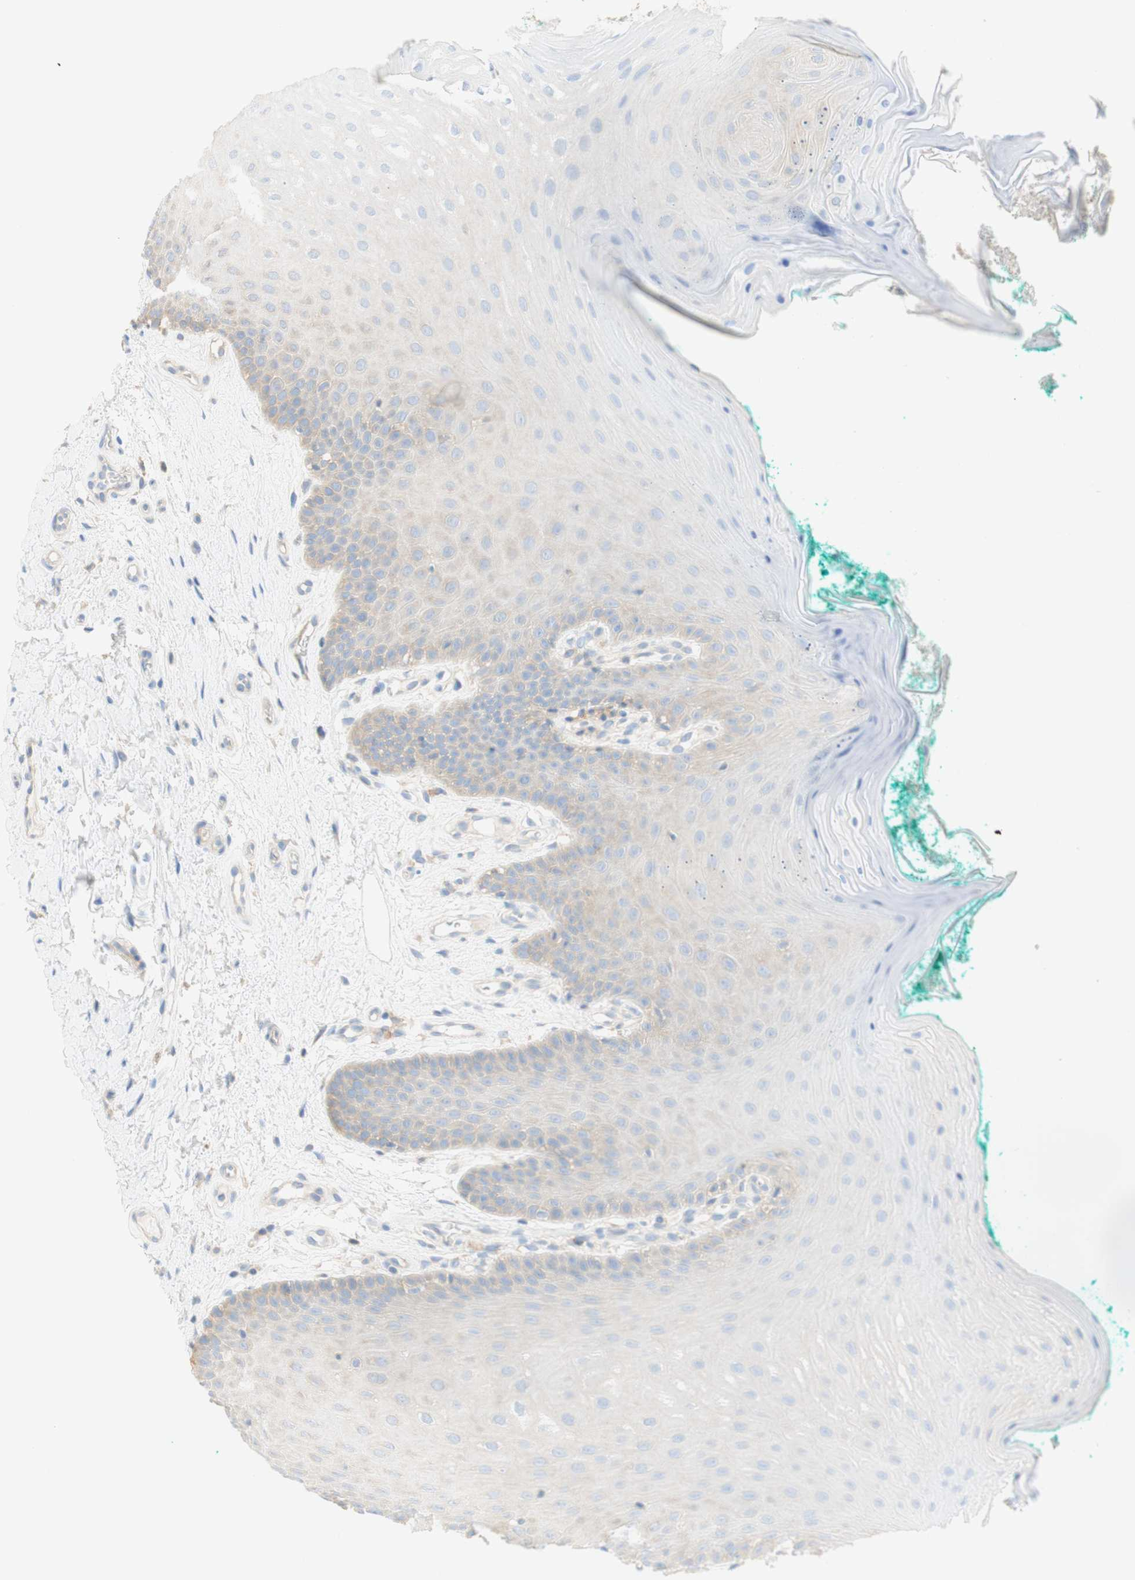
{"staining": {"intensity": "negative", "quantity": "none", "location": "none"}, "tissue": "oral mucosa", "cell_type": "Squamous epithelial cells", "image_type": "normal", "snomed": [{"axis": "morphology", "description": "Normal tissue, NOS"}, {"axis": "topography", "description": "Skeletal muscle"}, {"axis": "topography", "description": "Oral tissue"}], "caption": "An IHC histopathology image of unremarkable oral mucosa is shown. There is no staining in squamous epithelial cells of oral mucosa.", "gene": "ATP2B1", "patient": {"sex": "male", "age": 58}}